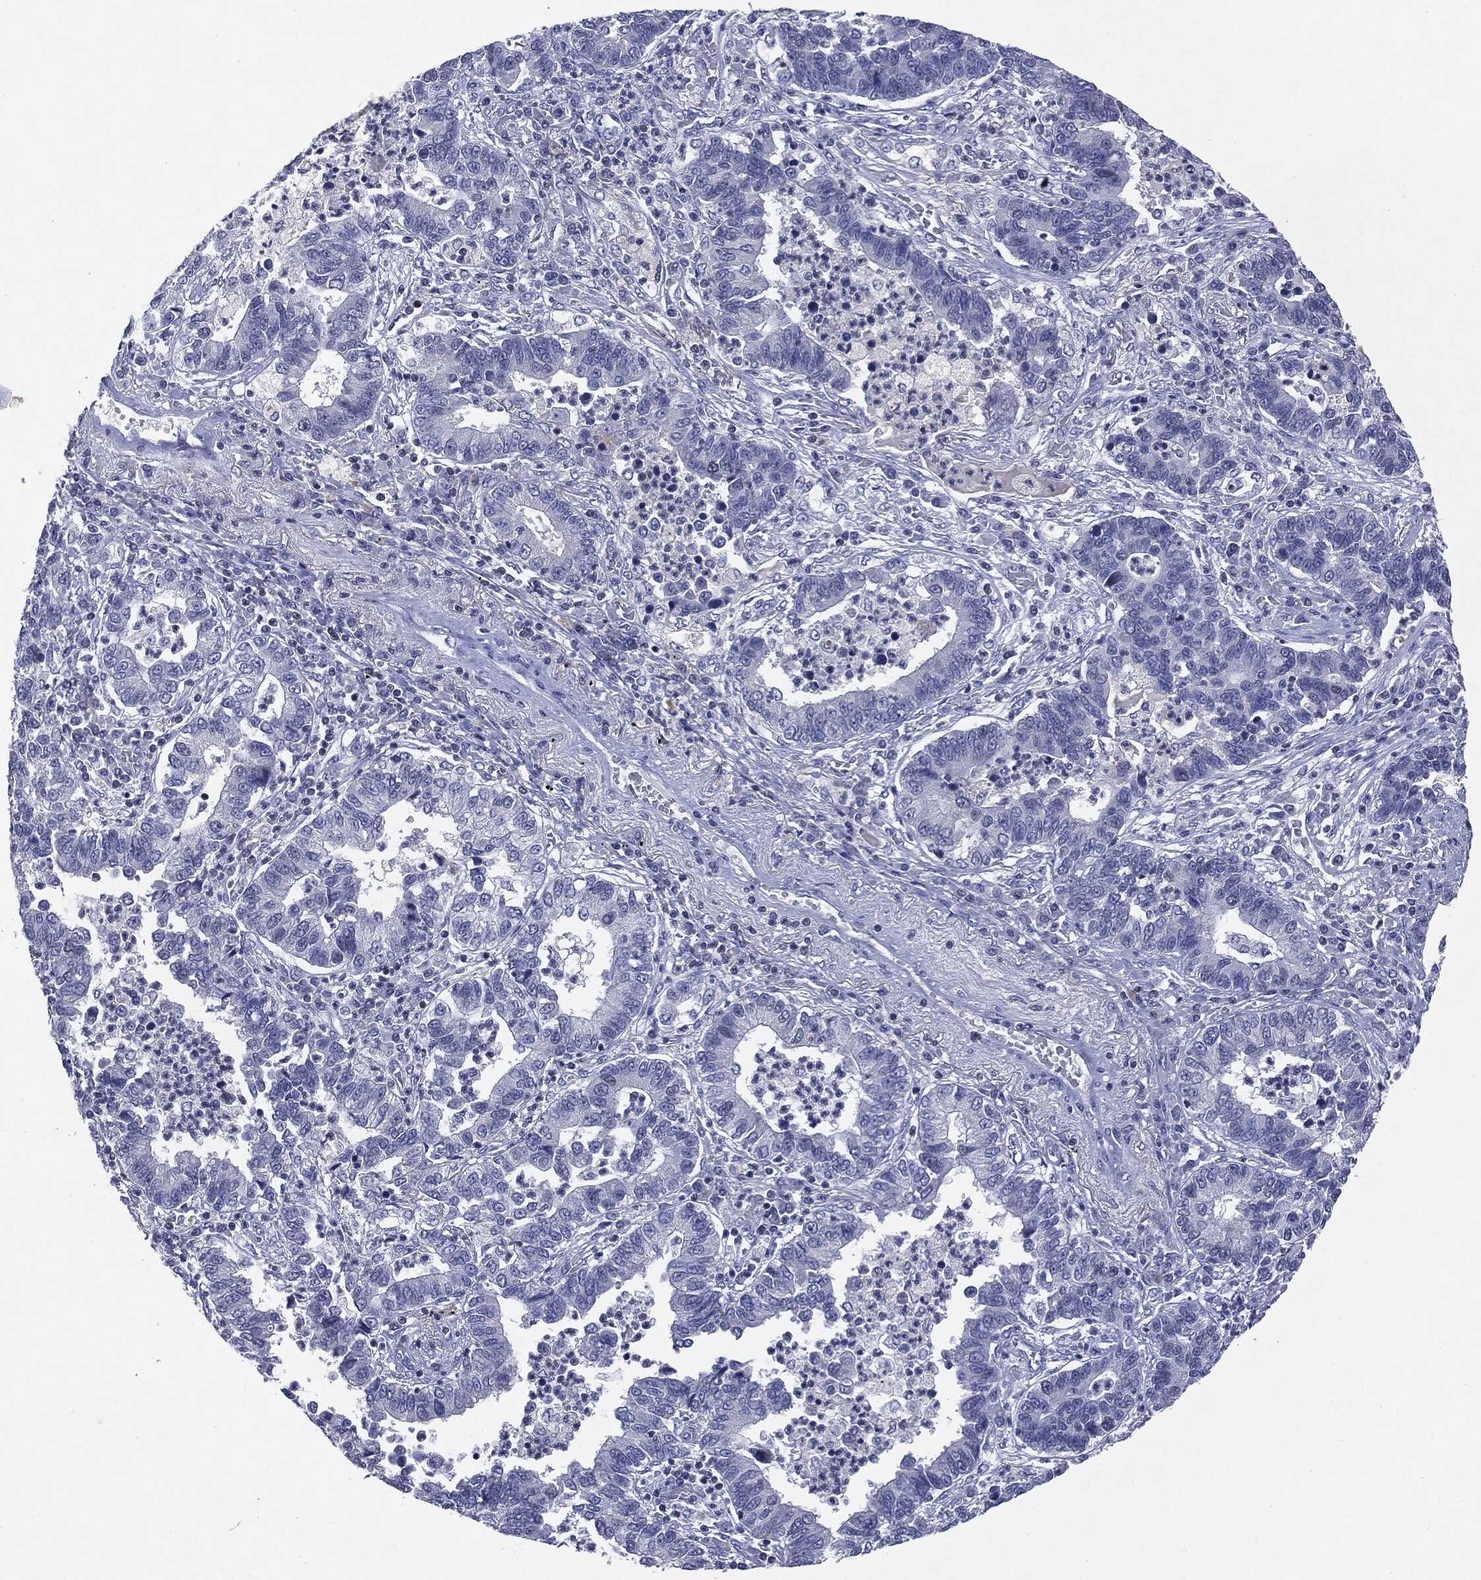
{"staining": {"intensity": "negative", "quantity": "none", "location": "none"}, "tissue": "lung cancer", "cell_type": "Tumor cells", "image_type": "cancer", "snomed": [{"axis": "morphology", "description": "Adenocarcinoma, NOS"}, {"axis": "topography", "description": "Lung"}], "caption": "IHC of lung cancer reveals no positivity in tumor cells. (DAB (3,3'-diaminobenzidine) IHC, high magnification).", "gene": "KIF2C", "patient": {"sex": "female", "age": 57}}